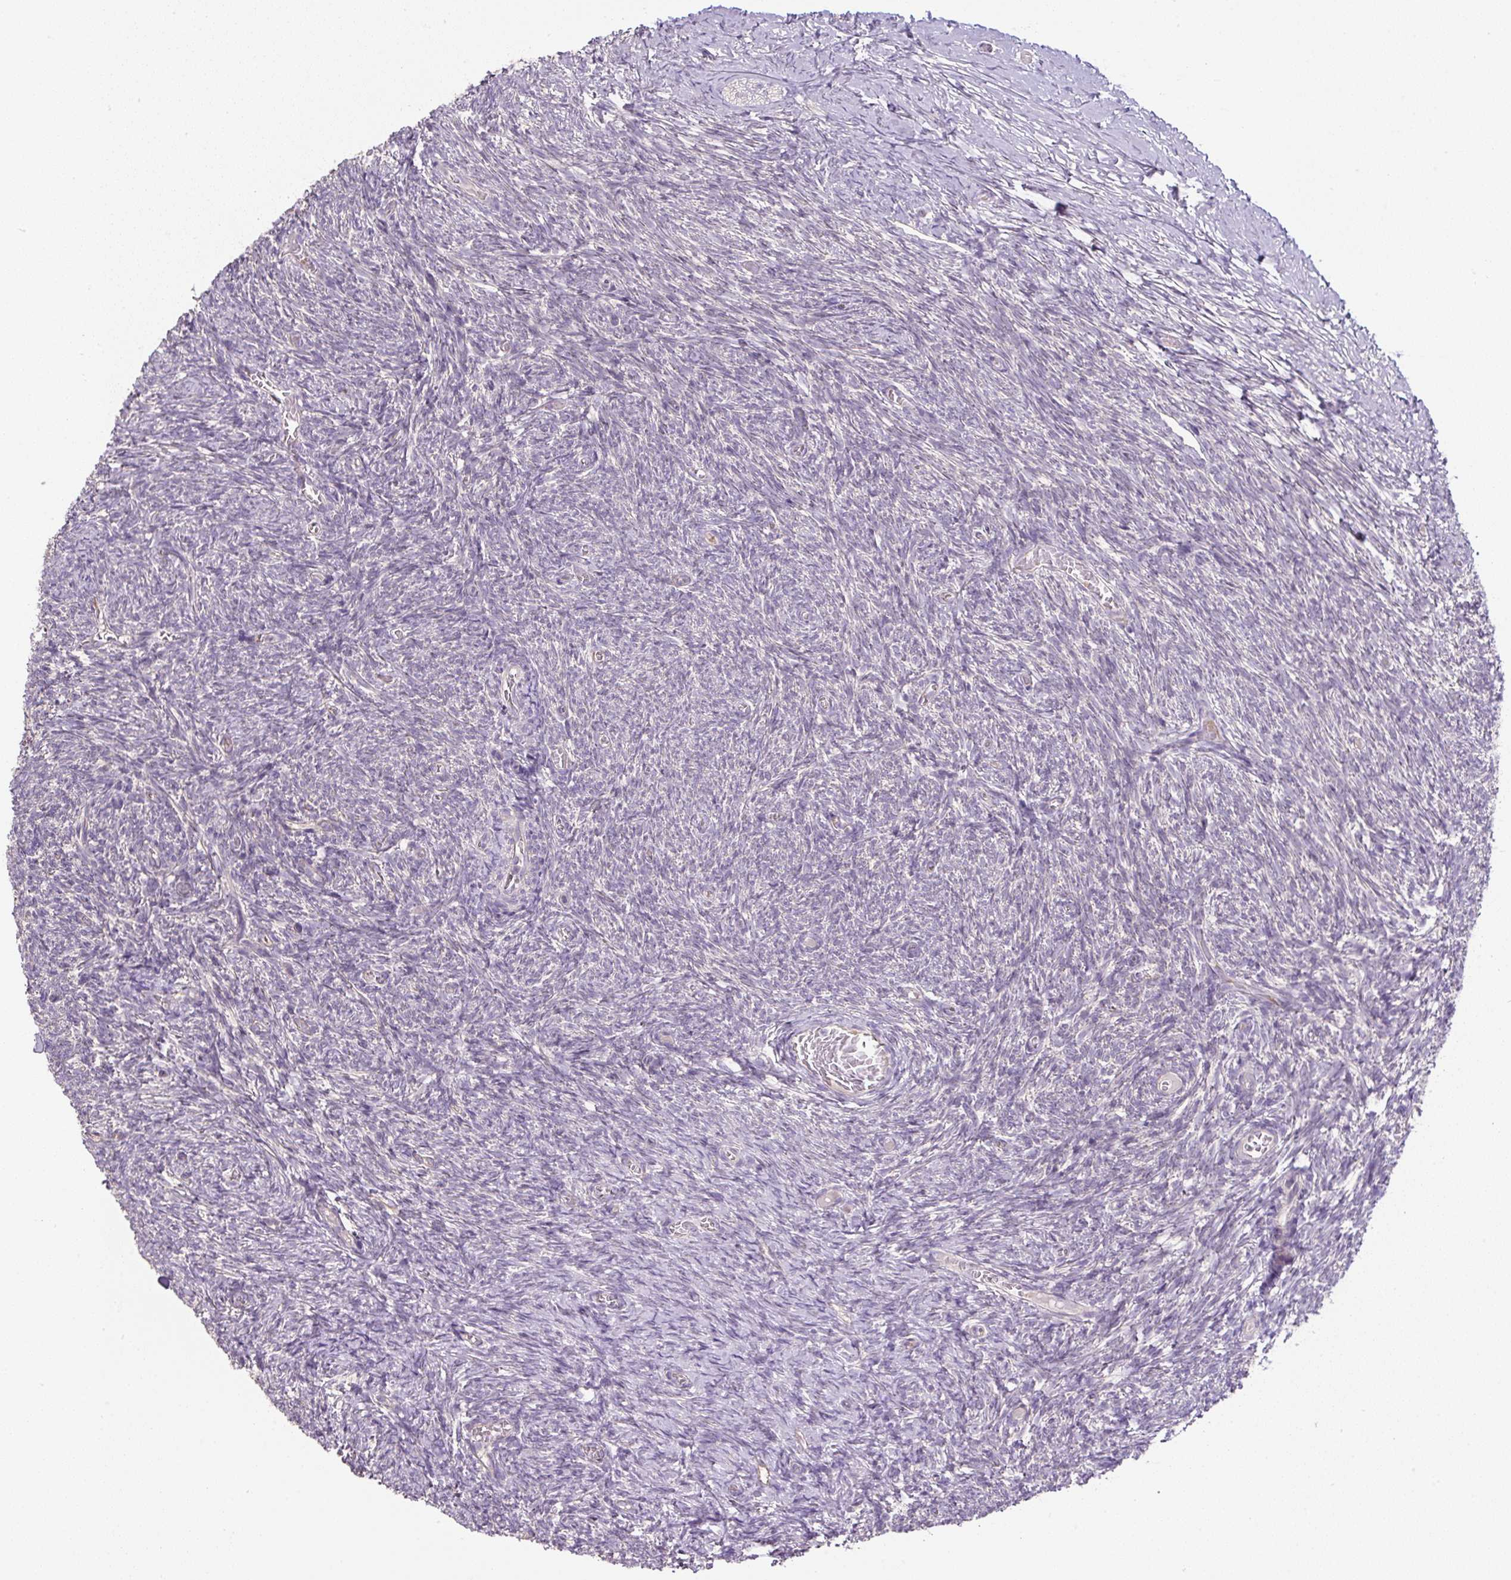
{"staining": {"intensity": "negative", "quantity": "none", "location": "none"}, "tissue": "ovary", "cell_type": "Follicle cells", "image_type": "normal", "snomed": [{"axis": "morphology", "description": "Normal tissue, NOS"}, {"axis": "topography", "description": "Ovary"}], "caption": "IHC of normal ovary demonstrates no staining in follicle cells. (IHC, brightfield microscopy, high magnification).", "gene": "UBL3", "patient": {"sex": "female", "age": 39}}